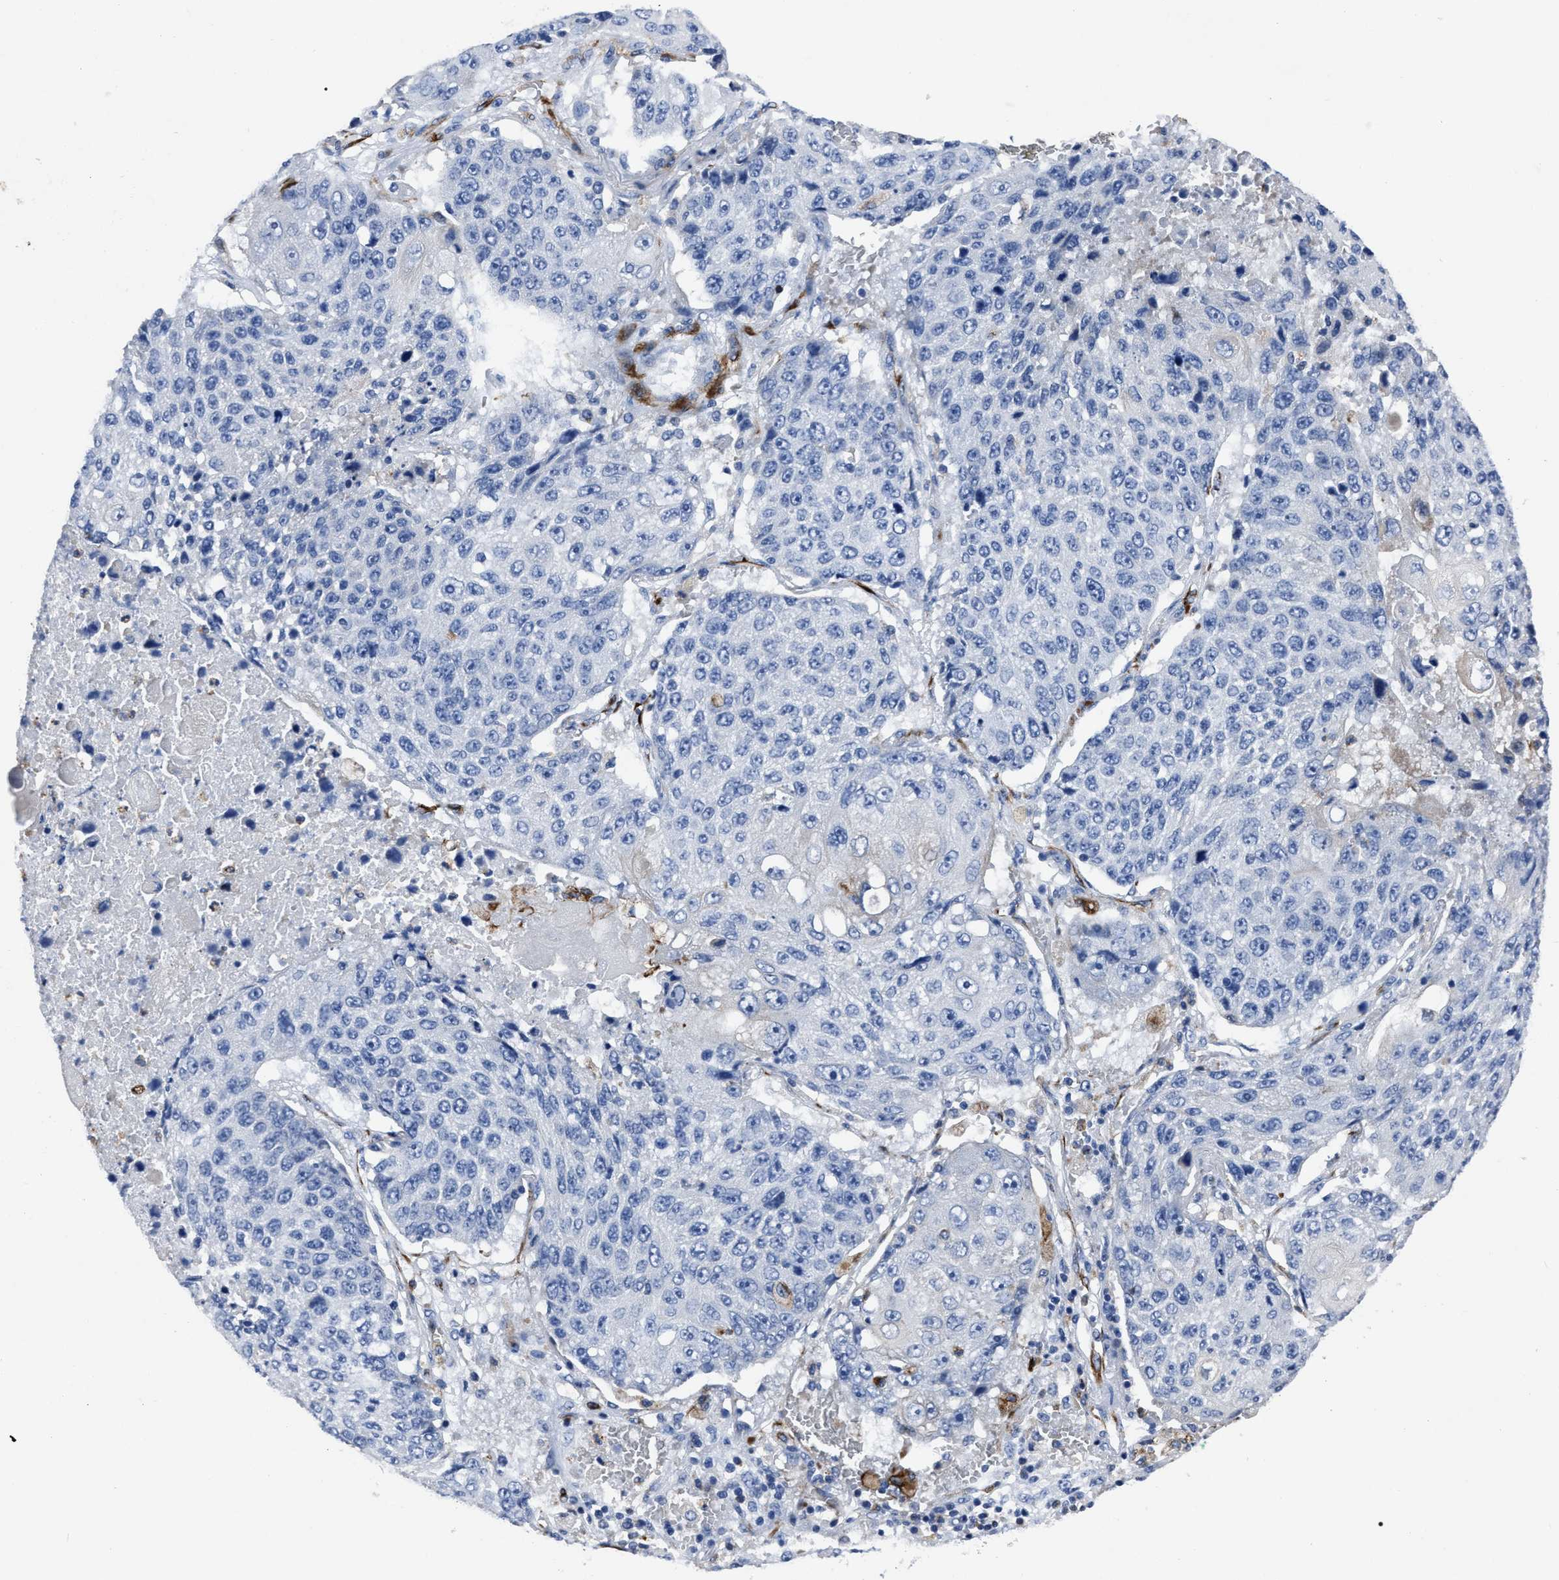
{"staining": {"intensity": "negative", "quantity": "none", "location": "none"}, "tissue": "lung cancer", "cell_type": "Tumor cells", "image_type": "cancer", "snomed": [{"axis": "morphology", "description": "Squamous cell carcinoma, NOS"}, {"axis": "topography", "description": "Lung"}], "caption": "Image shows no protein staining in tumor cells of lung squamous cell carcinoma tissue. Brightfield microscopy of immunohistochemistry stained with DAB (3,3'-diaminobenzidine) (brown) and hematoxylin (blue), captured at high magnification.", "gene": "OR10G3", "patient": {"sex": "male", "age": 61}}